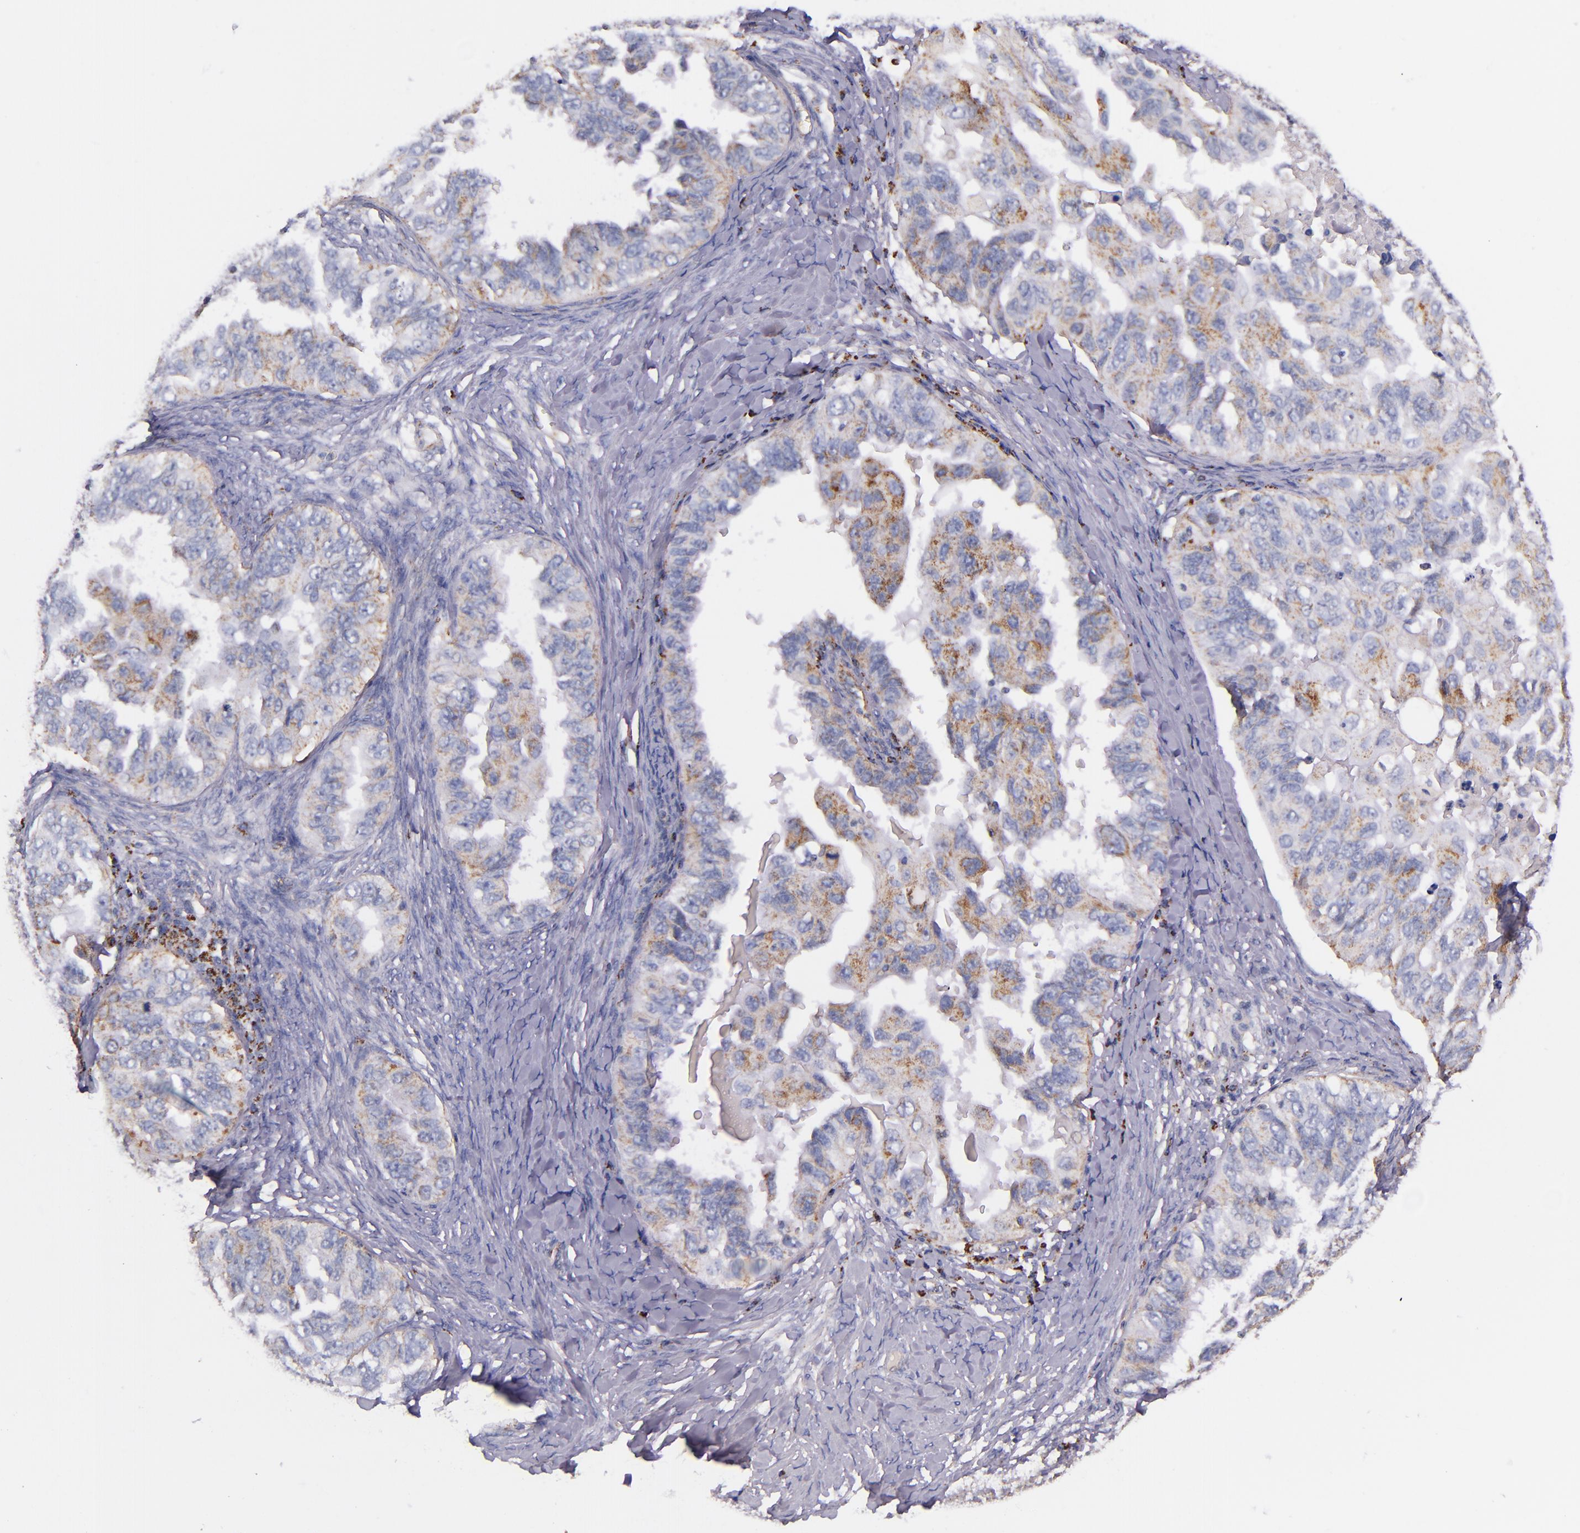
{"staining": {"intensity": "weak", "quantity": "<25%", "location": "cytoplasmic/membranous"}, "tissue": "ovarian cancer", "cell_type": "Tumor cells", "image_type": "cancer", "snomed": [{"axis": "morphology", "description": "Cystadenocarcinoma, serous, NOS"}, {"axis": "topography", "description": "Ovary"}], "caption": "High magnification brightfield microscopy of serous cystadenocarcinoma (ovarian) stained with DAB (brown) and counterstained with hematoxylin (blue): tumor cells show no significant expression.", "gene": "IDH3G", "patient": {"sex": "female", "age": 82}}